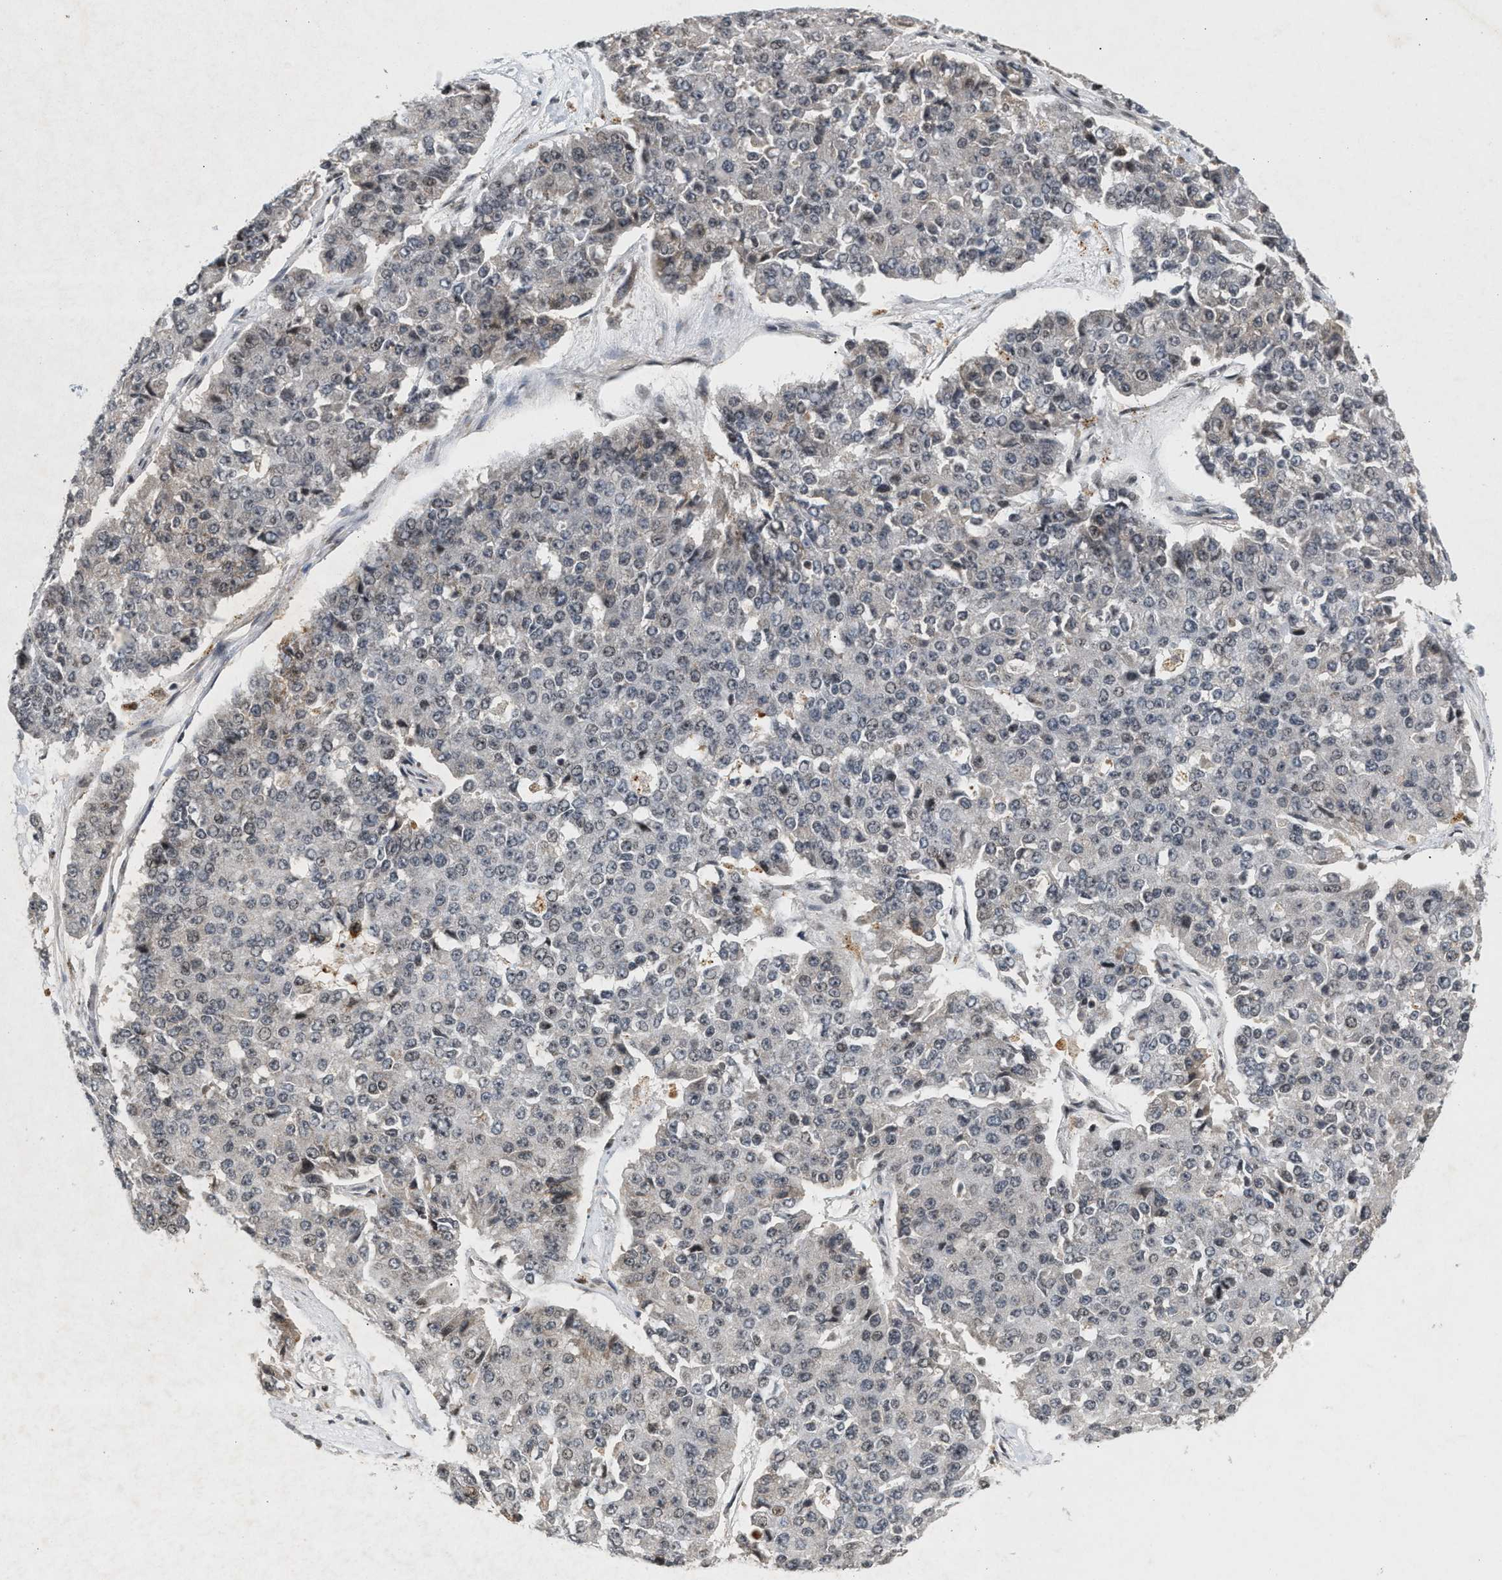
{"staining": {"intensity": "weak", "quantity": "<25%", "location": "nuclear"}, "tissue": "pancreatic cancer", "cell_type": "Tumor cells", "image_type": "cancer", "snomed": [{"axis": "morphology", "description": "Adenocarcinoma, NOS"}, {"axis": "topography", "description": "Pancreas"}], "caption": "Protein analysis of adenocarcinoma (pancreatic) displays no significant staining in tumor cells.", "gene": "ZPR1", "patient": {"sex": "male", "age": 50}}